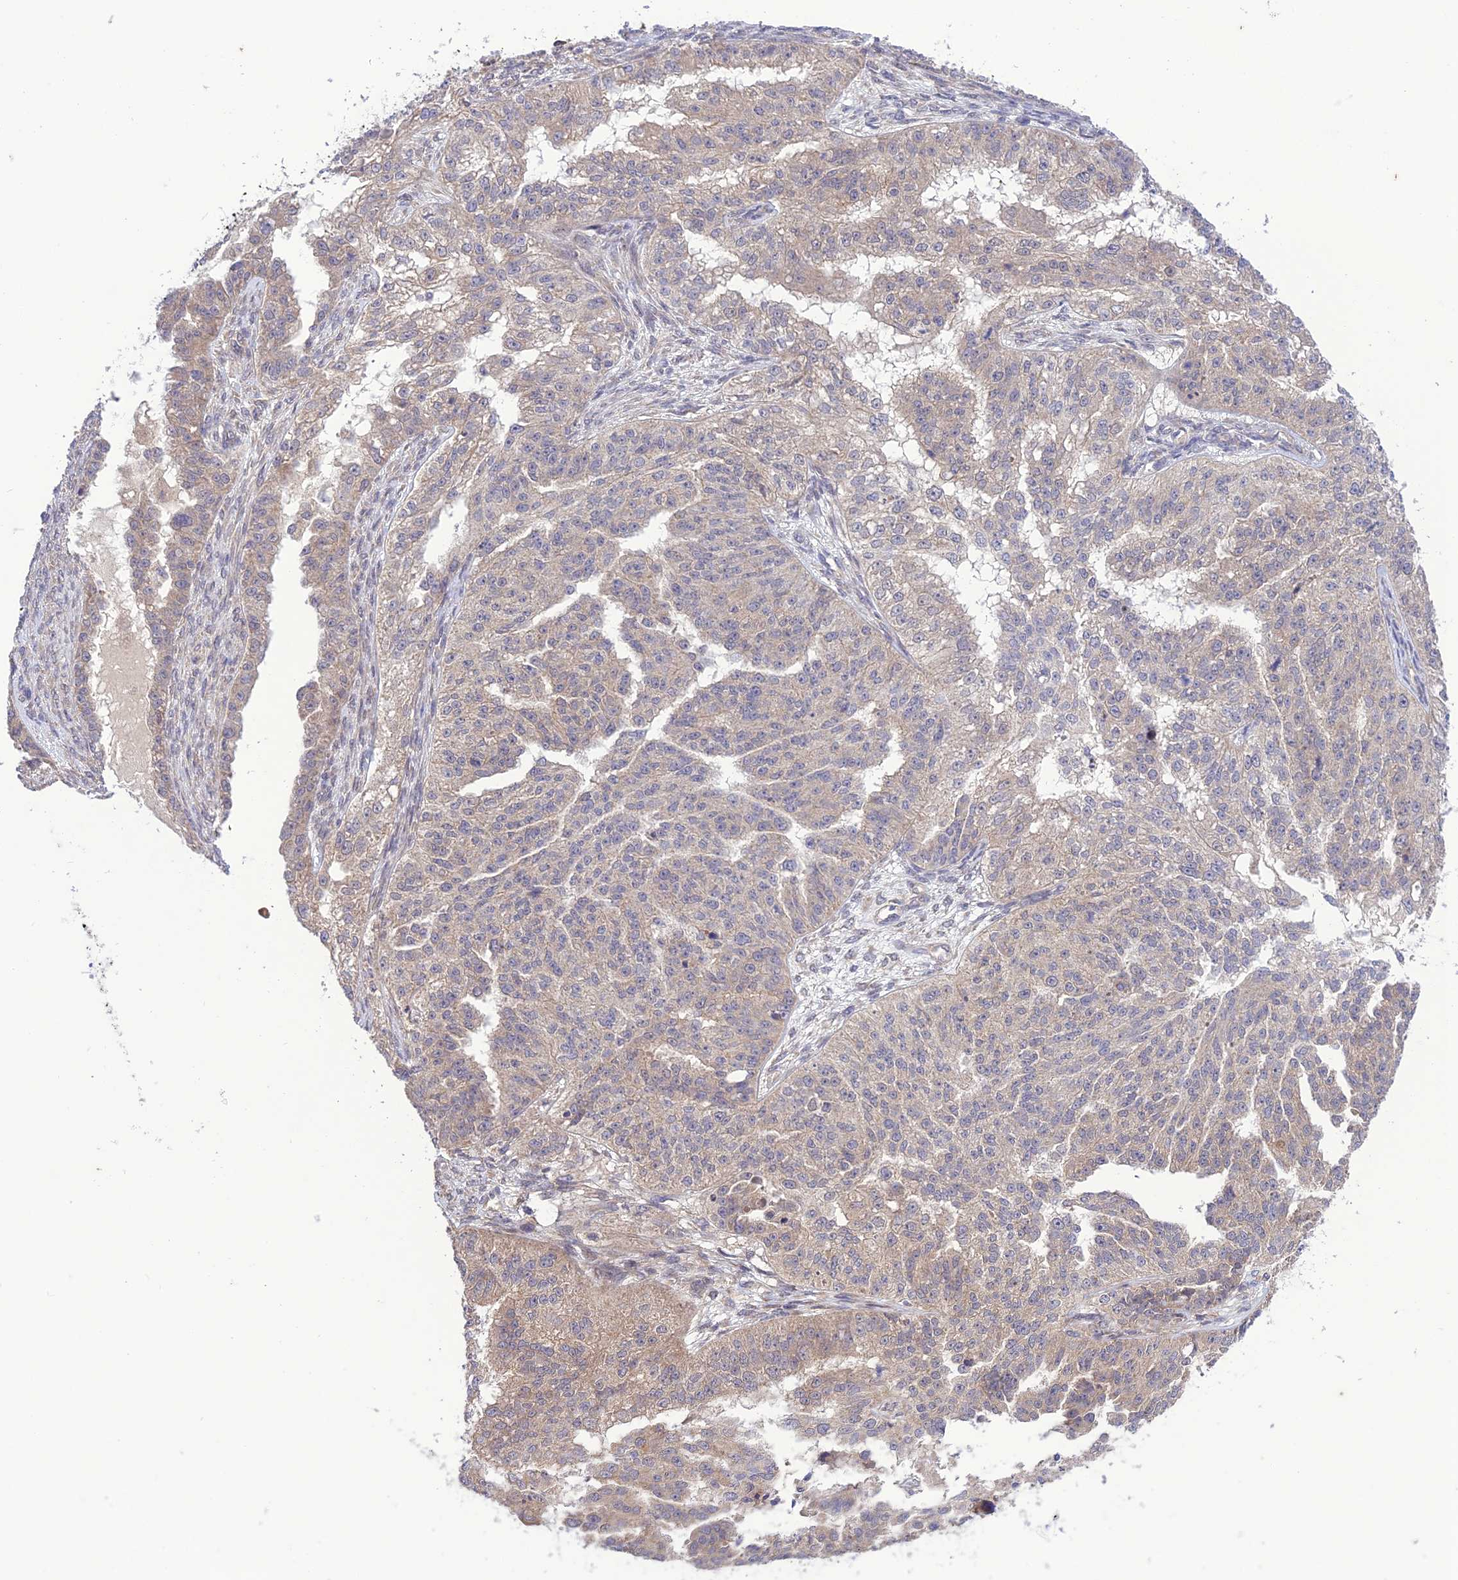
{"staining": {"intensity": "weak", "quantity": "<25%", "location": "cytoplasmic/membranous"}, "tissue": "ovarian cancer", "cell_type": "Tumor cells", "image_type": "cancer", "snomed": [{"axis": "morphology", "description": "Cystadenocarcinoma, serous, NOS"}, {"axis": "topography", "description": "Ovary"}], "caption": "Protein analysis of ovarian serous cystadenocarcinoma displays no significant staining in tumor cells. (DAB immunohistochemistry, high magnification).", "gene": "UROS", "patient": {"sex": "female", "age": 58}}